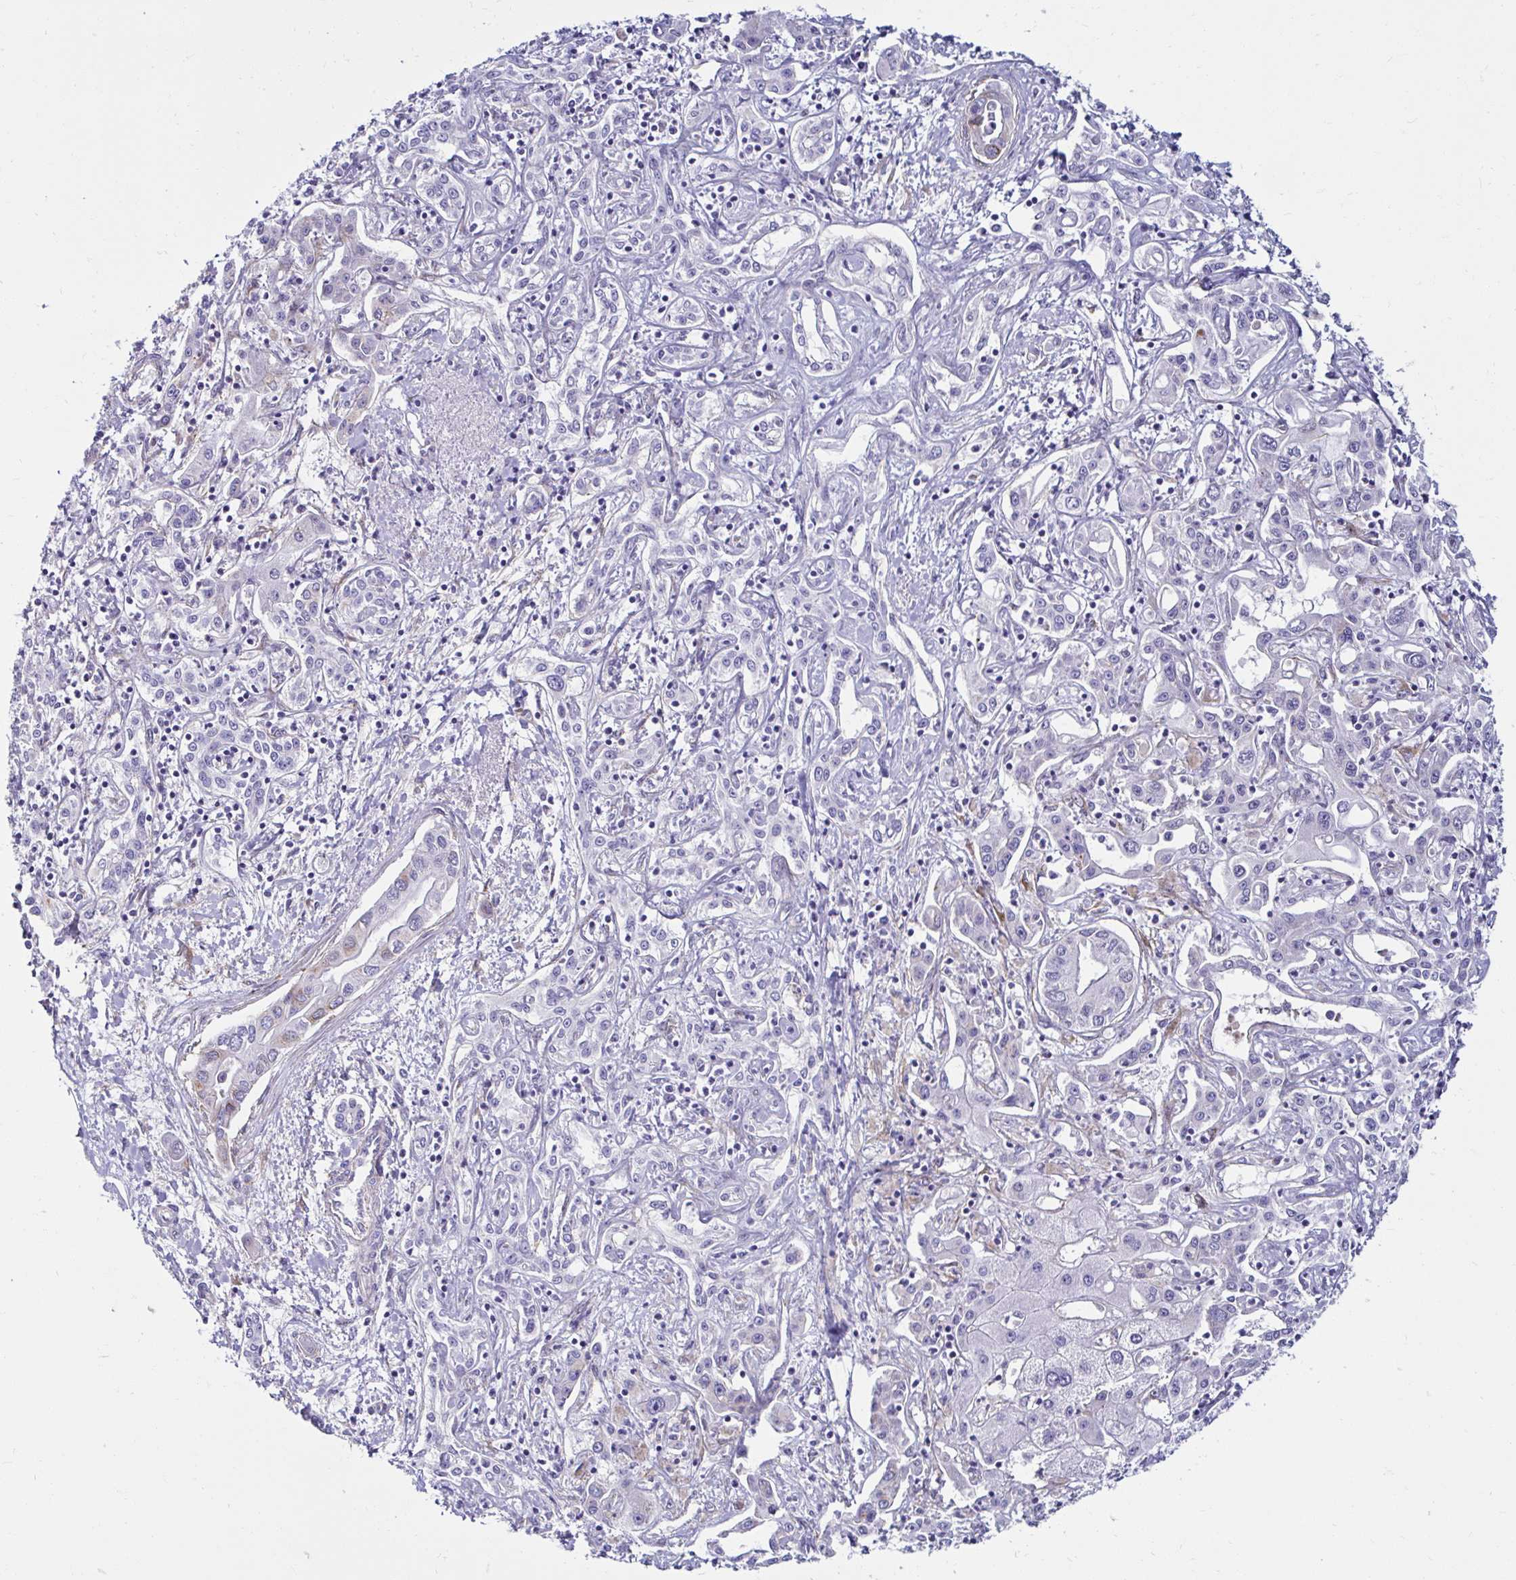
{"staining": {"intensity": "negative", "quantity": "none", "location": "none"}, "tissue": "renal cancer", "cell_type": "Tumor cells", "image_type": "cancer", "snomed": [{"axis": "morphology", "description": "Adenocarcinoma, NOS"}, {"axis": "topography", "description": "Kidney"}], "caption": "Human adenocarcinoma (renal) stained for a protein using immunohistochemistry (IHC) demonstrates no positivity in tumor cells.", "gene": "ANKRD62", "patient": {"sex": "female", "age": 63}}